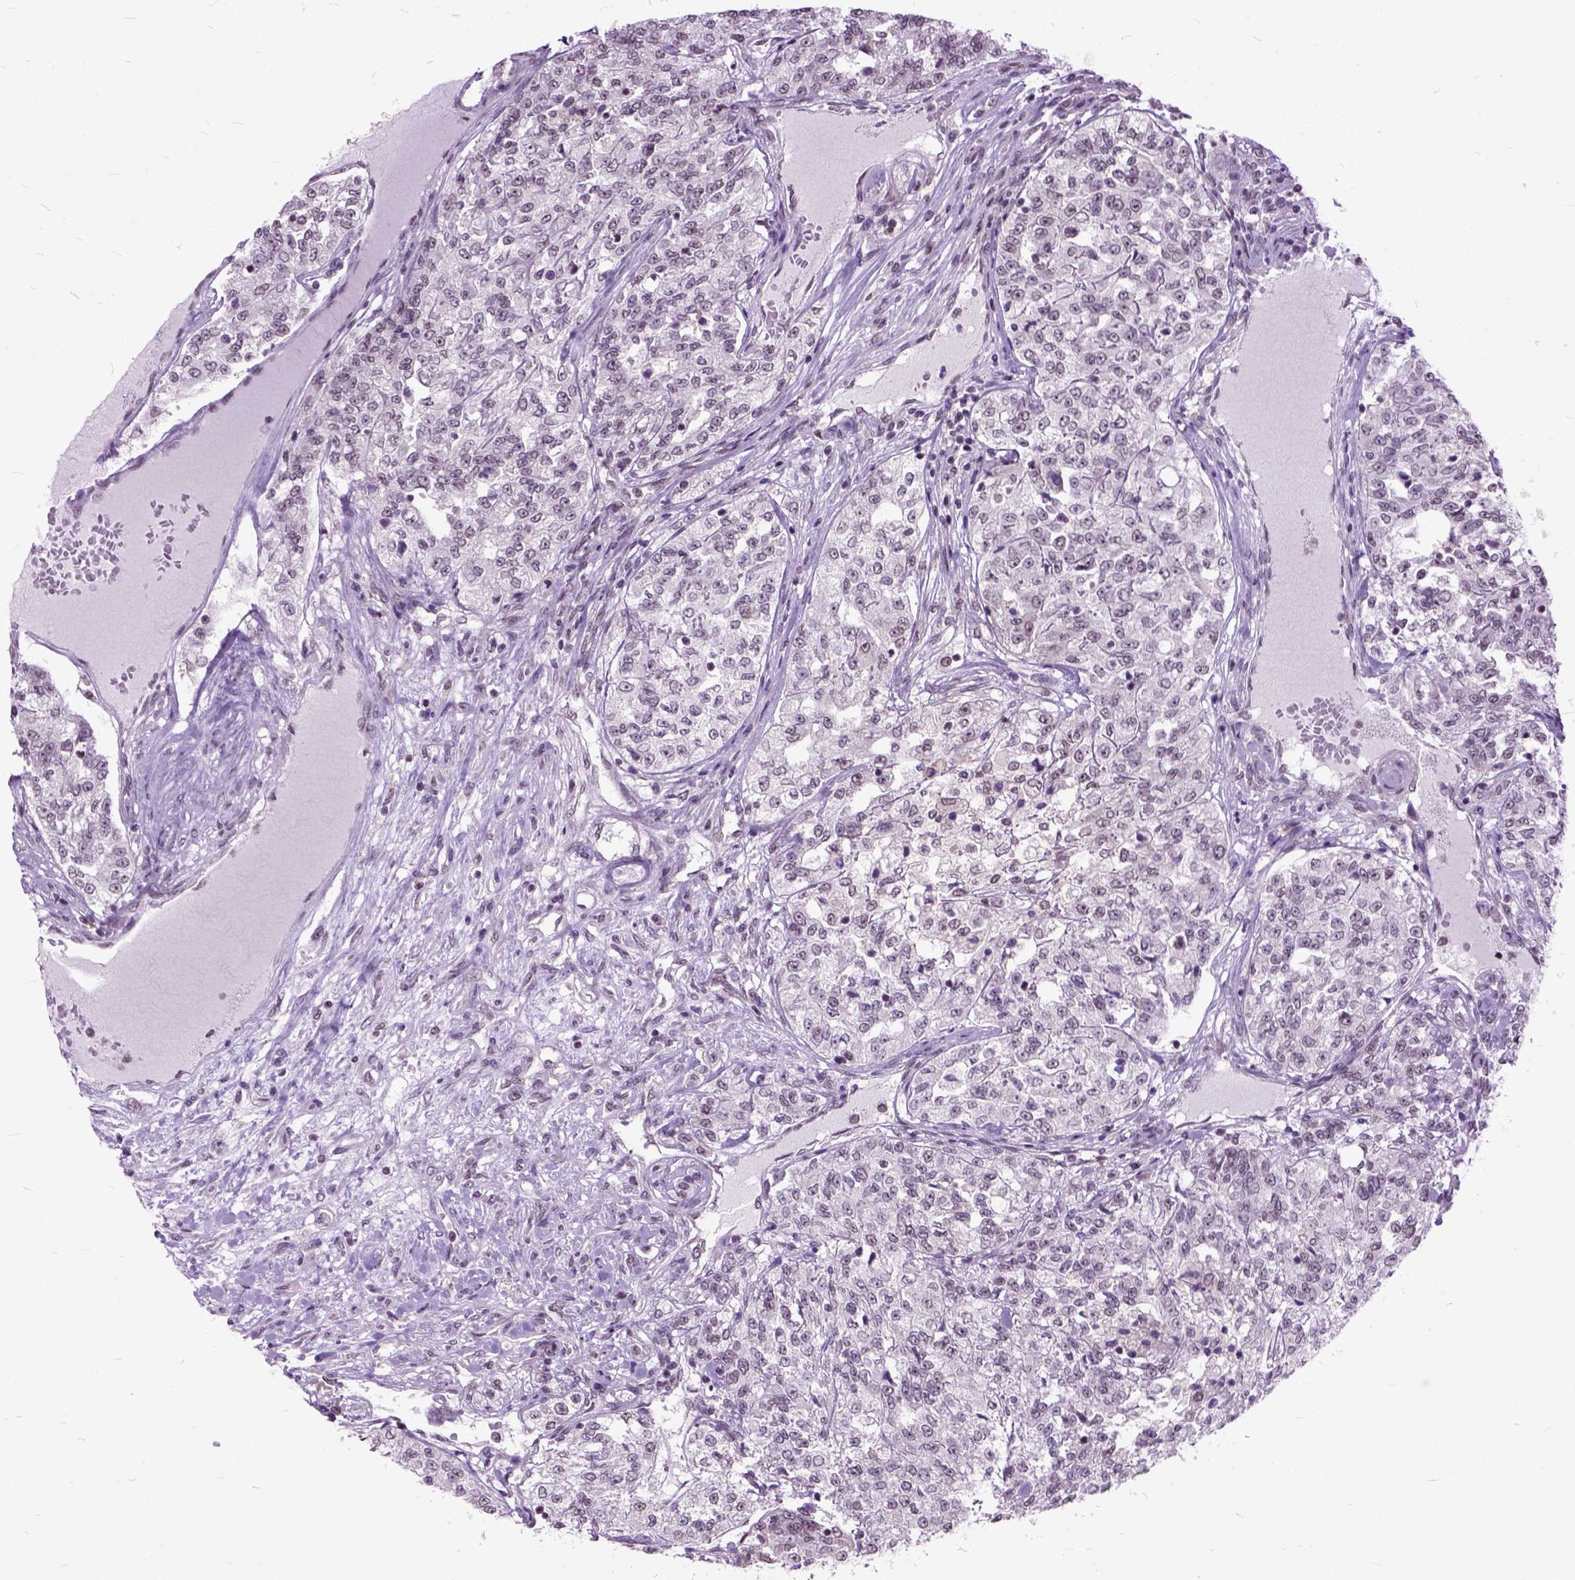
{"staining": {"intensity": "moderate", "quantity": "<25%", "location": "nuclear"}, "tissue": "renal cancer", "cell_type": "Tumor cells", "image_type": "cancer", "snomed": [{"axis": "morphology", "description": "Adenocarcinoma, NOS"}, {"axis": "topography", "description": "Kidney"}], "caption": "Protein analysis of renal cancer tissue reveals moderate nuclear staining in approximately <25% of tumor cells.", "gene": "ORC5", "patient": {"sex": "female", "age": 63}}